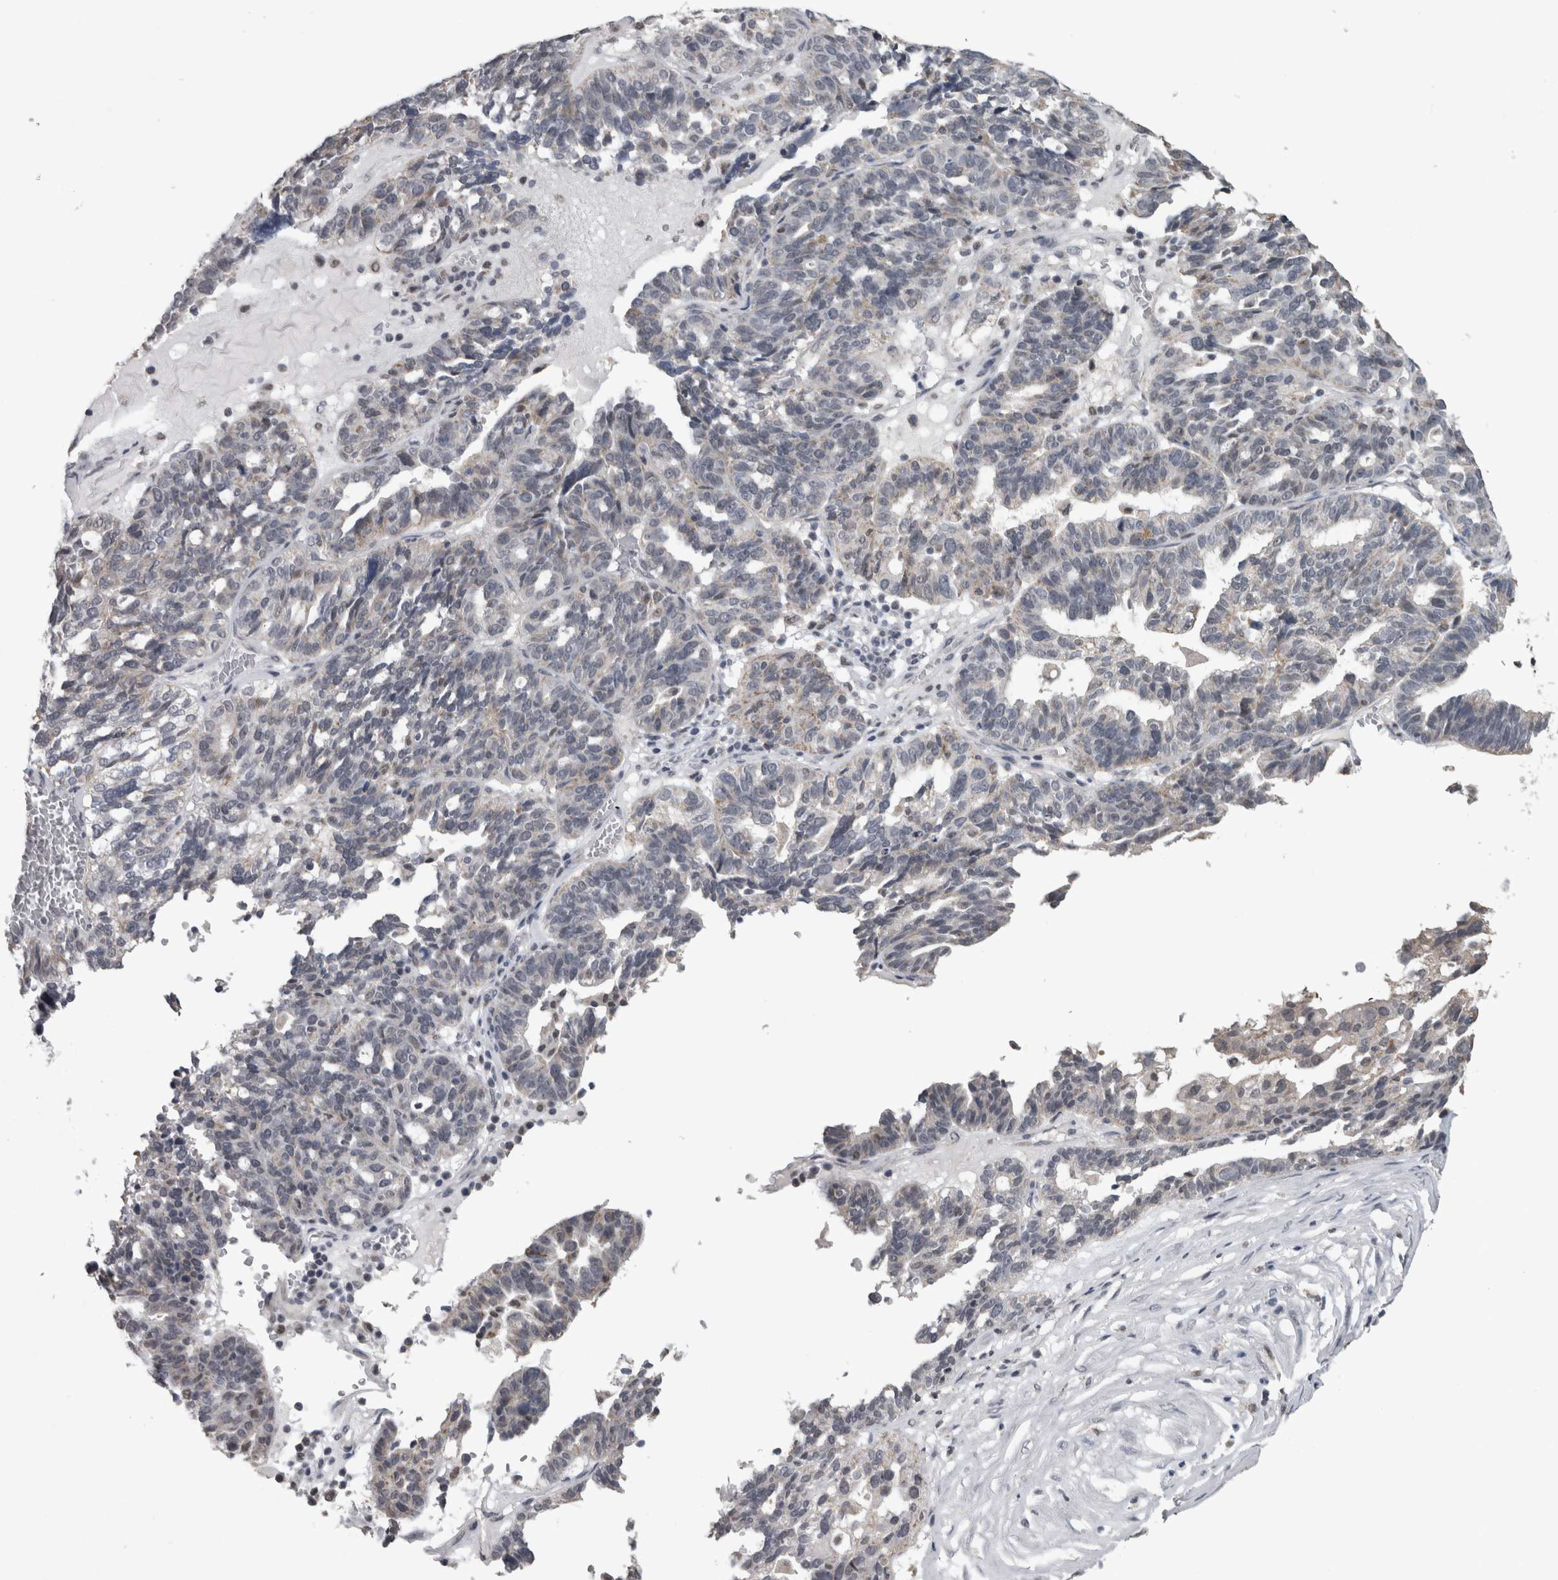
{"staining": {"intensity": "negative", "quantity": "none", "location": "none"}, "tissue": "ovarian cancer", "cell_type": "Tumor cells", "image_type": "cancer", "snomed": [{"axis": "morphology", "description": "Cystadenocarcinoma, serous, NOS"}, {"axis": "topography", "description": "Ovary"}], "caption": "Tumor cells are negative for protein expression in human ovarian cancer.", "gene": "OR2K2", "patient": {"sex": "female", "age": 59}}